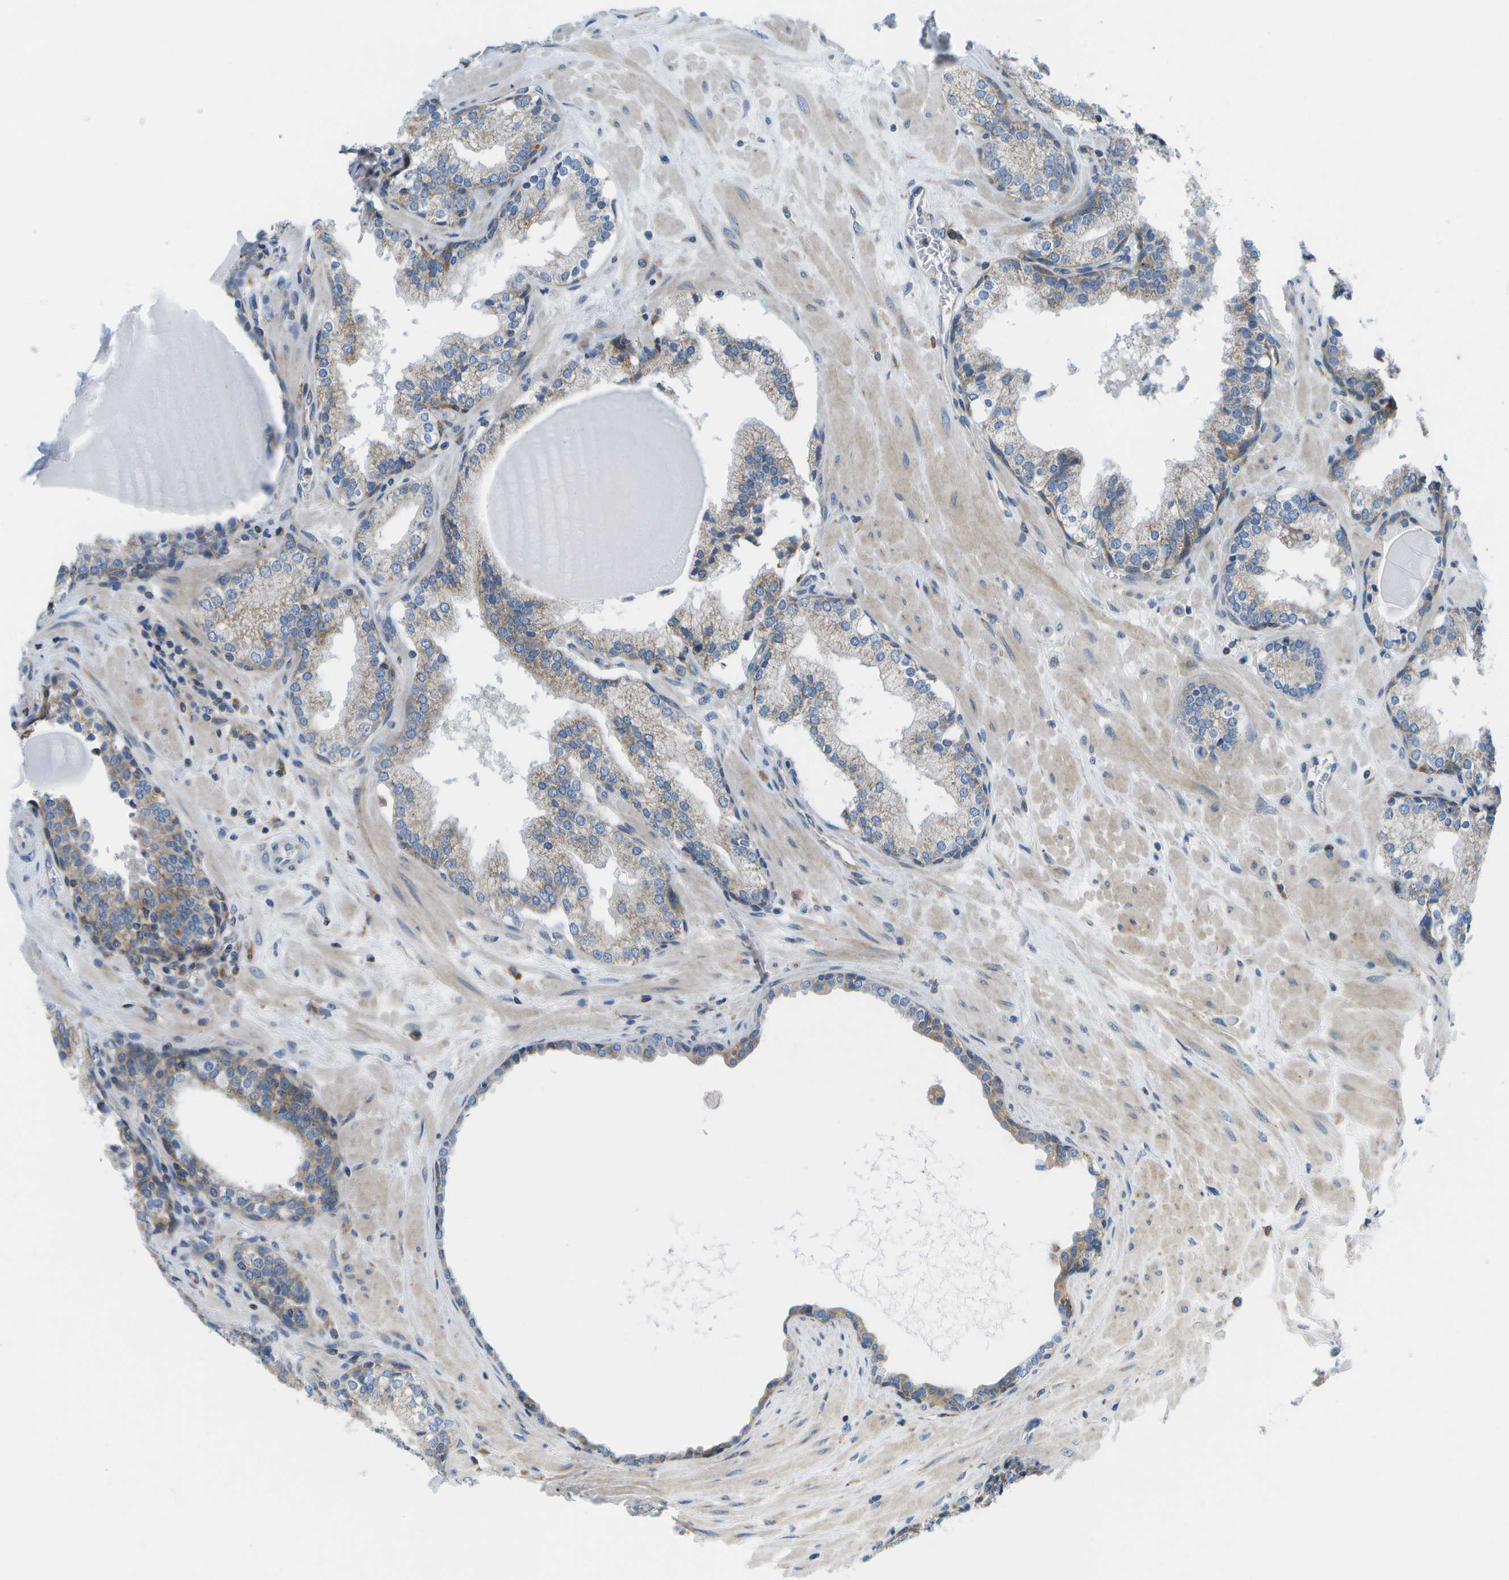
{"staining": {"intensity": "moderate", "quantity": "<25%", "location": "cytoplasmic/membranous"}, "tissue": "prostate", "cell_type": "Glandular cells", "image_type": "normal", "snomed": [{"axis": "morphology", "description": "Normal tissue, NOS"}, {"axis": "topography", "description": "Prostate"}], "caption": "Immunohistochemical staining of benign prostate reveals <25% levels of moderate cytoplasmic/membranous protein positivity in about <25% of glandular cells.", "gene": "GDF5", "patient": {"sex": "male", "age": 51}}